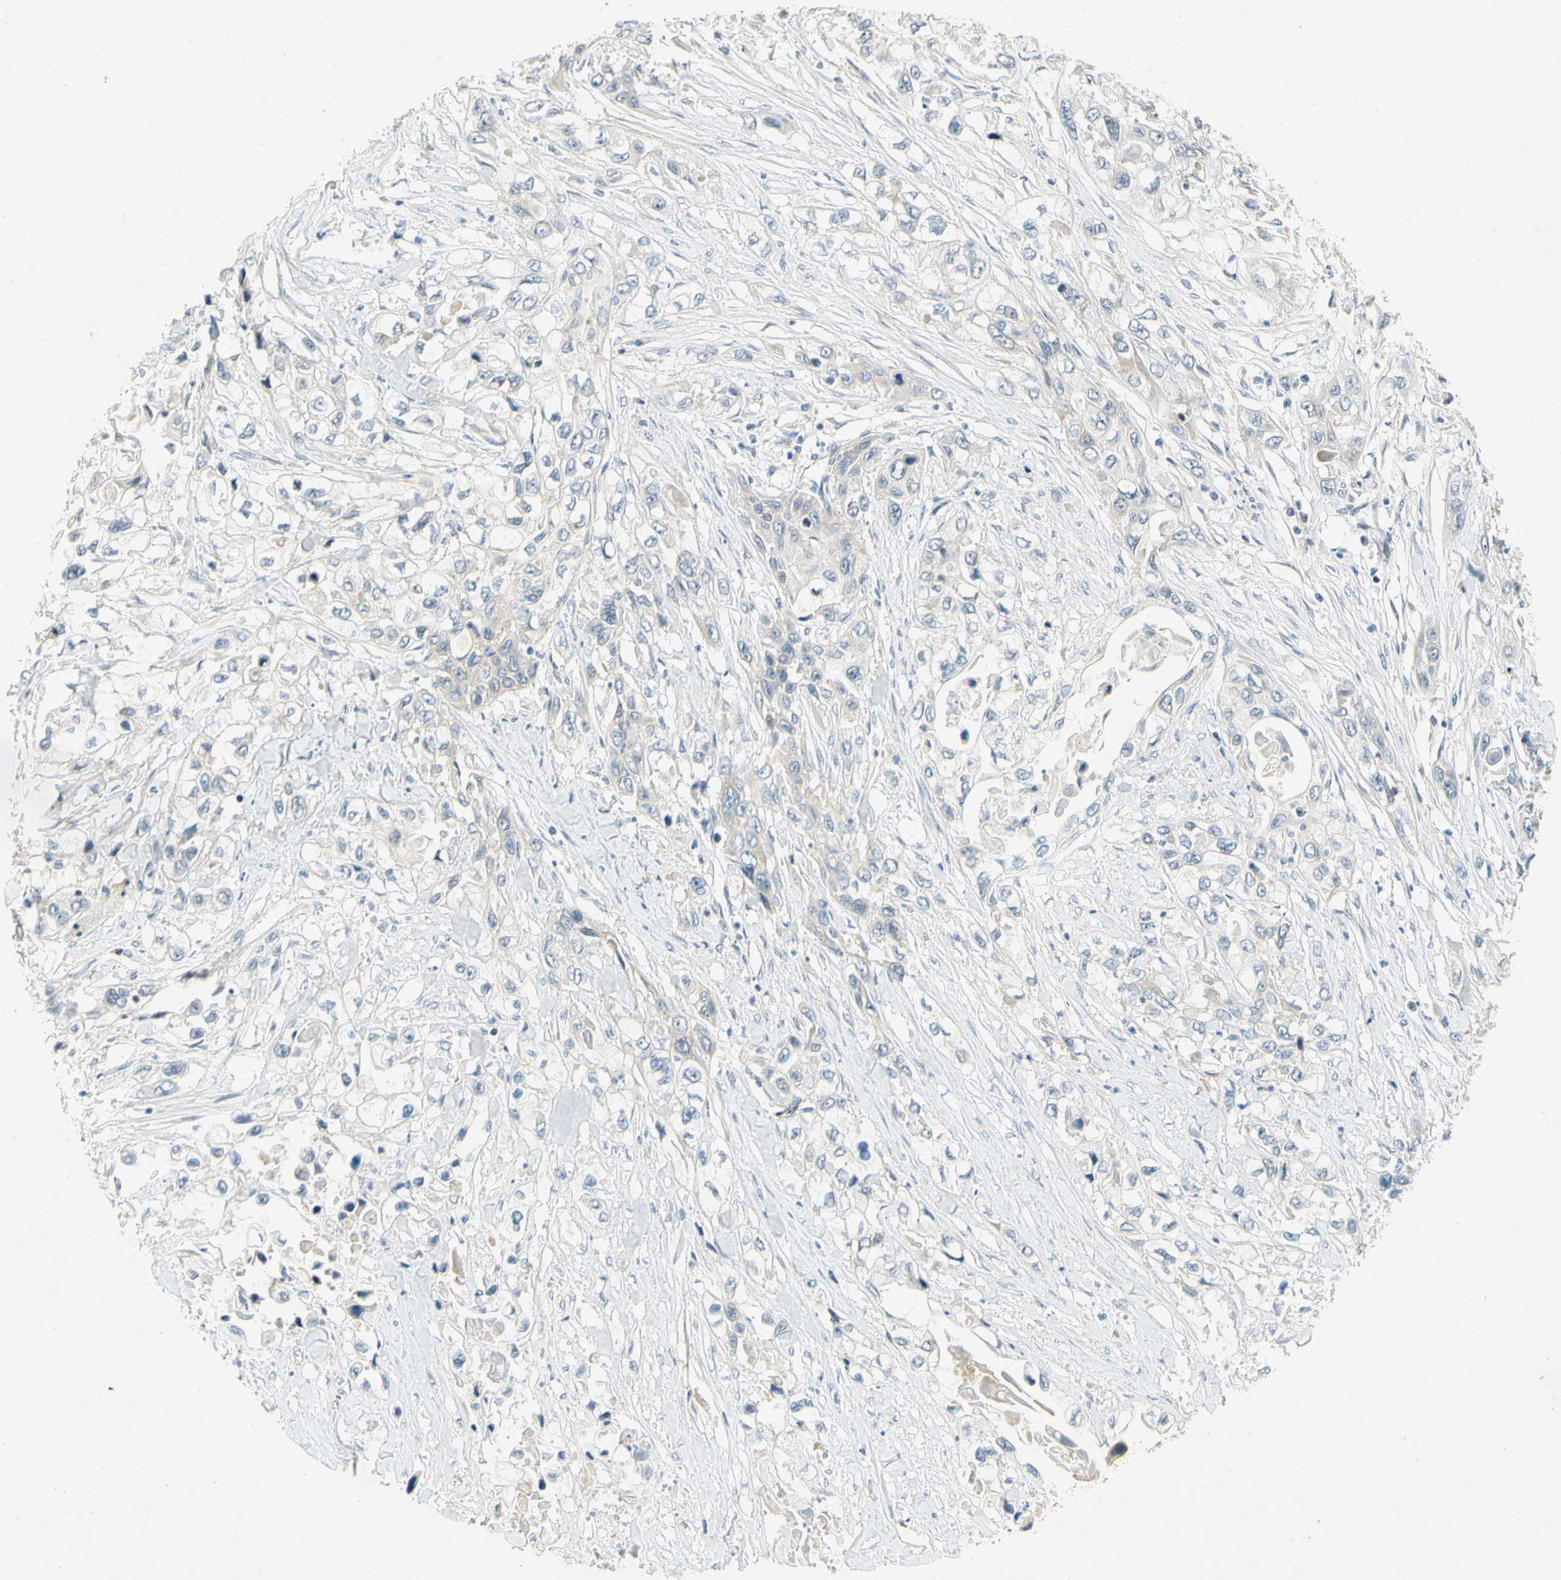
{"staining": {"intensity": "negative", "quantity": "none", "location": "none"}, "tissue": "pancreatic cancer", "cell_type": "Tumor cells", "image_type": "cancer", "snomed": [{"axis": "morphology", "description": "Adenocarcinoma, NOS"}, {"axis": "topography", "description": "Pancreas"}], "caption": "Immunohistochemistry (IHC) micrograph of pancreatic adenocarcinoma stained for a protein (brown), which exhibits no expression in tumor cells.", "gene": "GATD1", "patient": {"sex": "female", "age": 70}}